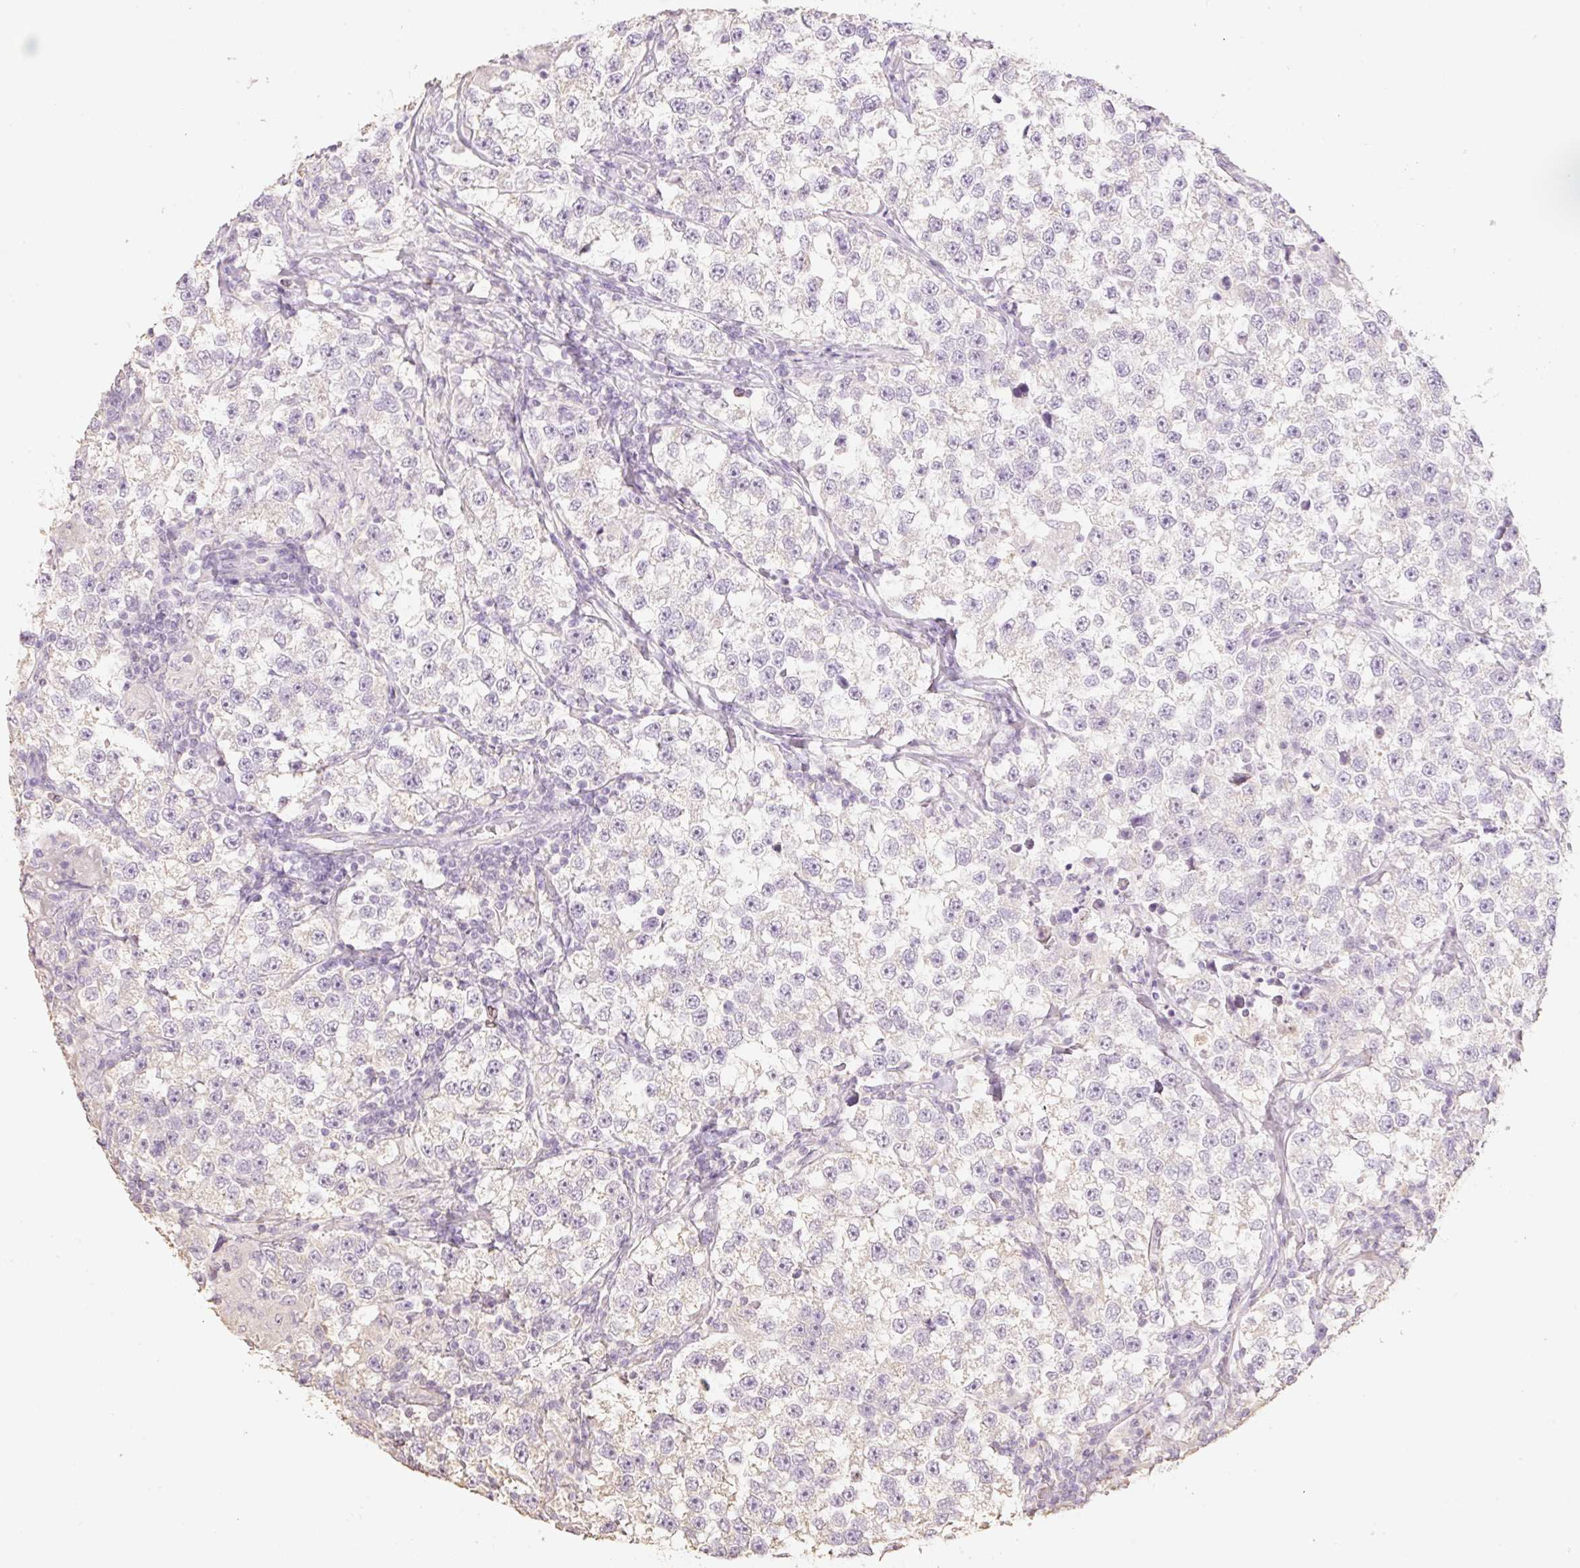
{"staining": {"intensity": "negative", "quantity": "none", "location": "none"}, "tissue": "testis cancer", "cell_type": "Tumor cells", "image_type": "cancer", "snomed": [{"axis": "morphology", "description": "Seminoma, NOS"}, {"axis": "topography", "description": "Testis"}], "caption": "This is an IHC photomicrograph of human seminoma (testis). There is no staining in tumor cells.", "gene": "MBOAT7", "patient": {"sex": "male", "age": 46}}